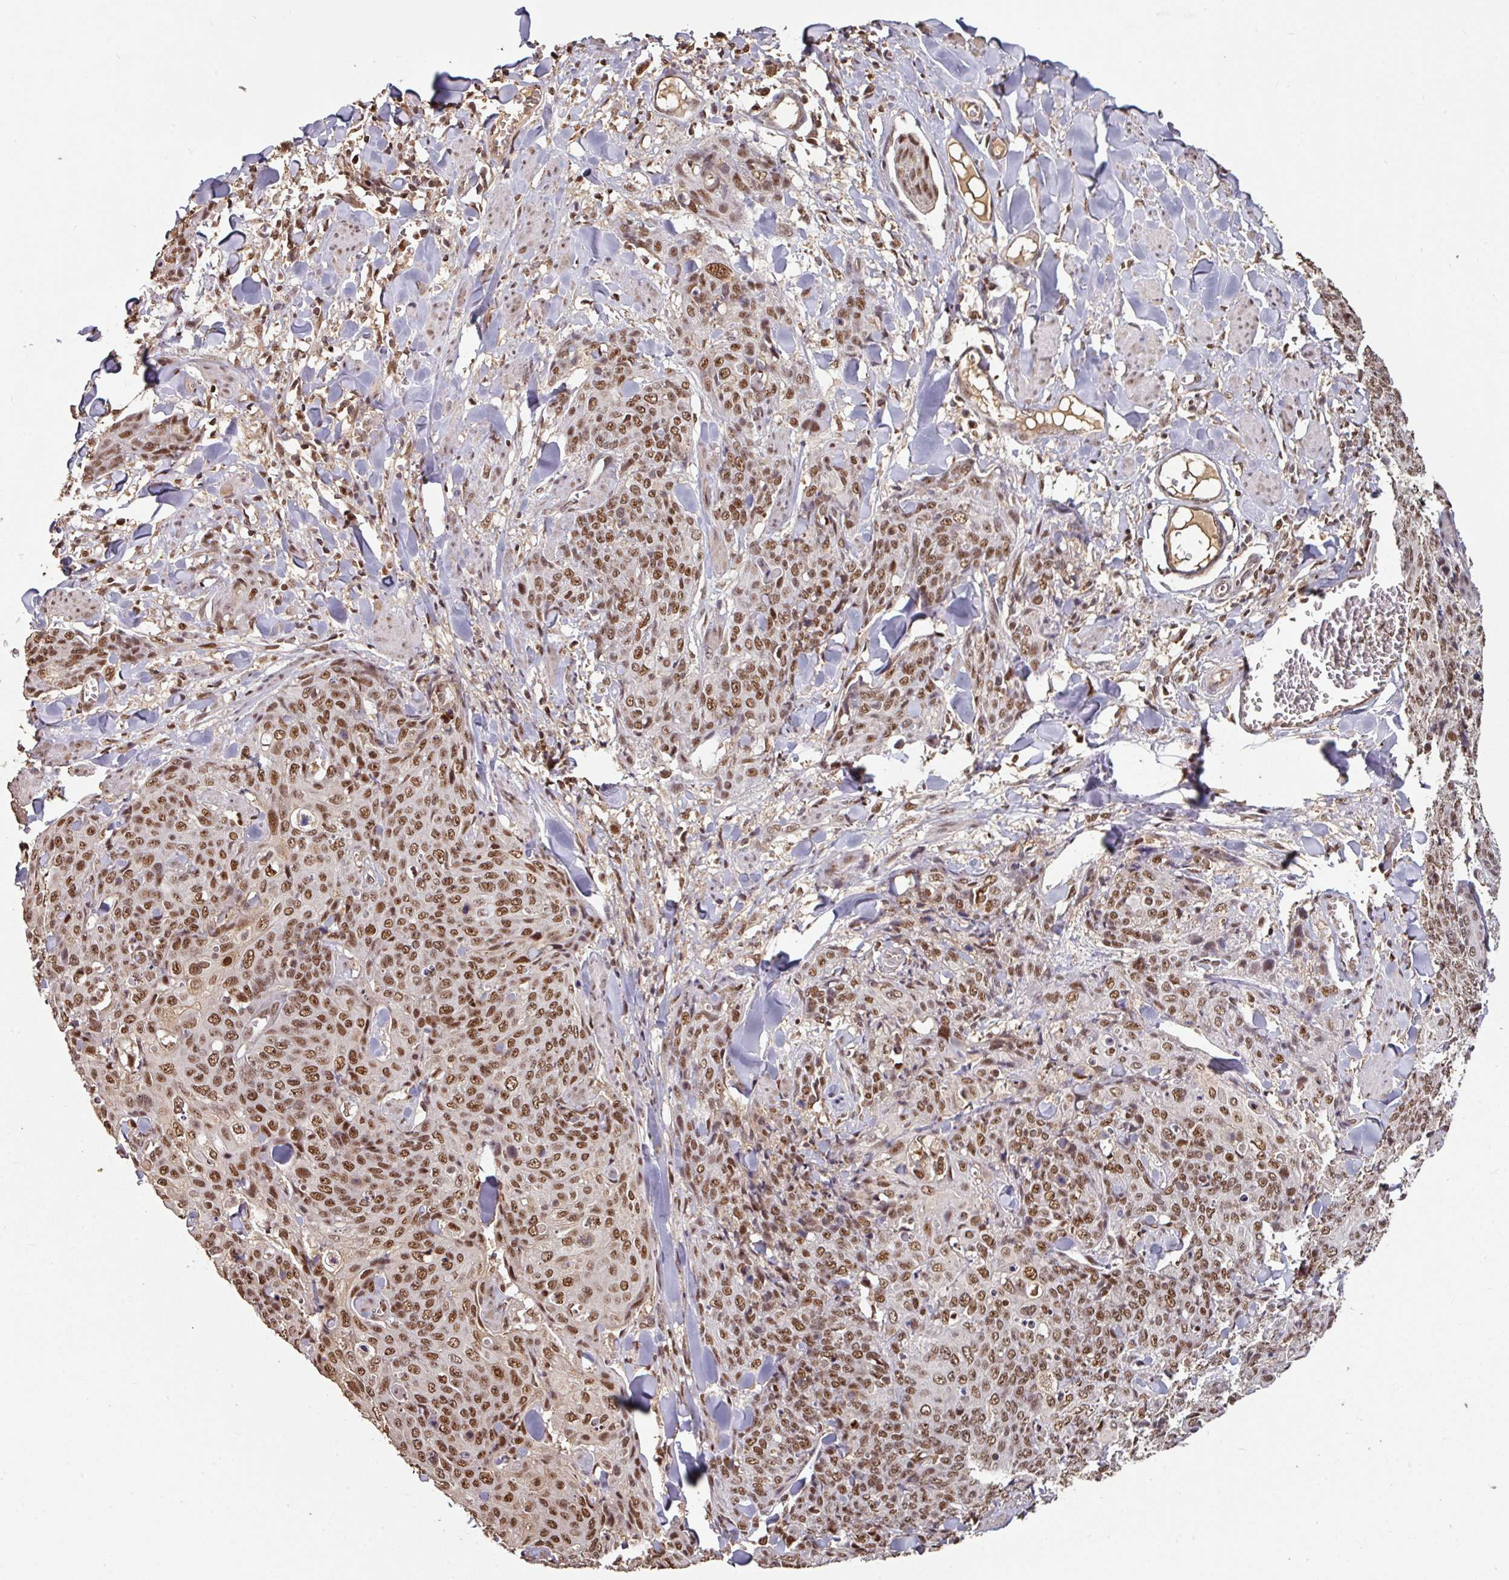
{"staining": {"intensity": "moderate", "quantity": ">75%", "location": "nuclear"}, "tissue": "skin cancer", "cell_type": "Tumor cells", "image_type": "cancer", "snomed": [{"axis": "morphology", "description": "Squamous cell carcinoma, NOS"}, {"axis": "topography", "description": "Skin"}, {"axis": "topography", "description": "Vulva"}], "caption": "Immunohistochemical staining of human skin squamous cell carcinoma shows medium levels of moderate nuclear protein positivity in approximately >75% of tumor cells.", "gene": "POLD1", "patient": {"sex": "female", "age": 85}}